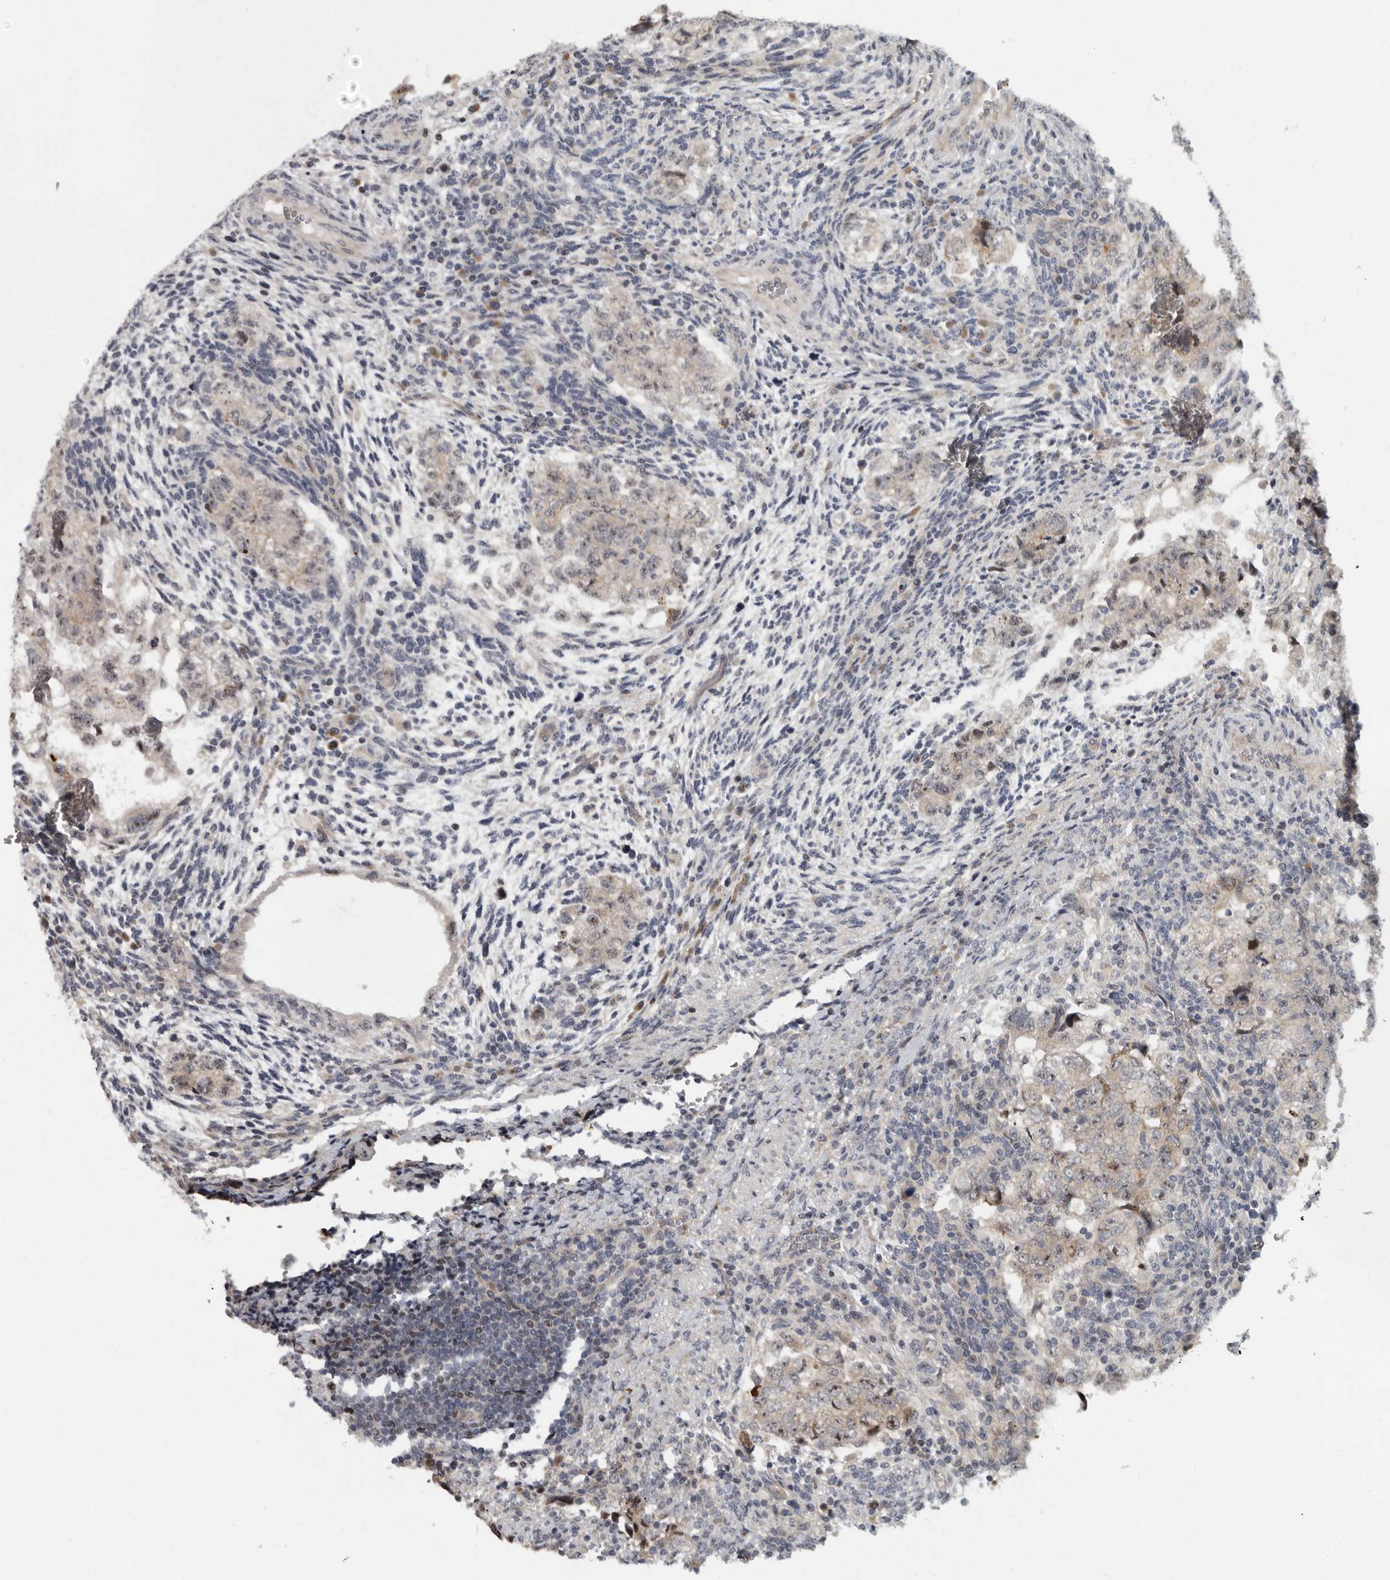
{"staining": {"intensity": "weak", "quantity": "<25%", "location": "cytoplasmic/membranous"}, "tissue": "testis cancer", "cell_type": "Tumor cells", "image_type": "cancer", "snomed": [{"axis": "morphology", "description": "Normal tissue, NOS"}, {"axis": "morphology", "description": "Carcinoma, Embryonal, NOS"}, {"axis": "topography", "description": "Testis"}], "caption": "IHC micrograph of human testis cancer (embryonal carcinoma) stained for a protein (brown), which displays no staining in tumor cells.", "gene": "PDCD11", "patient": {"sex": "male", "age": 36}}